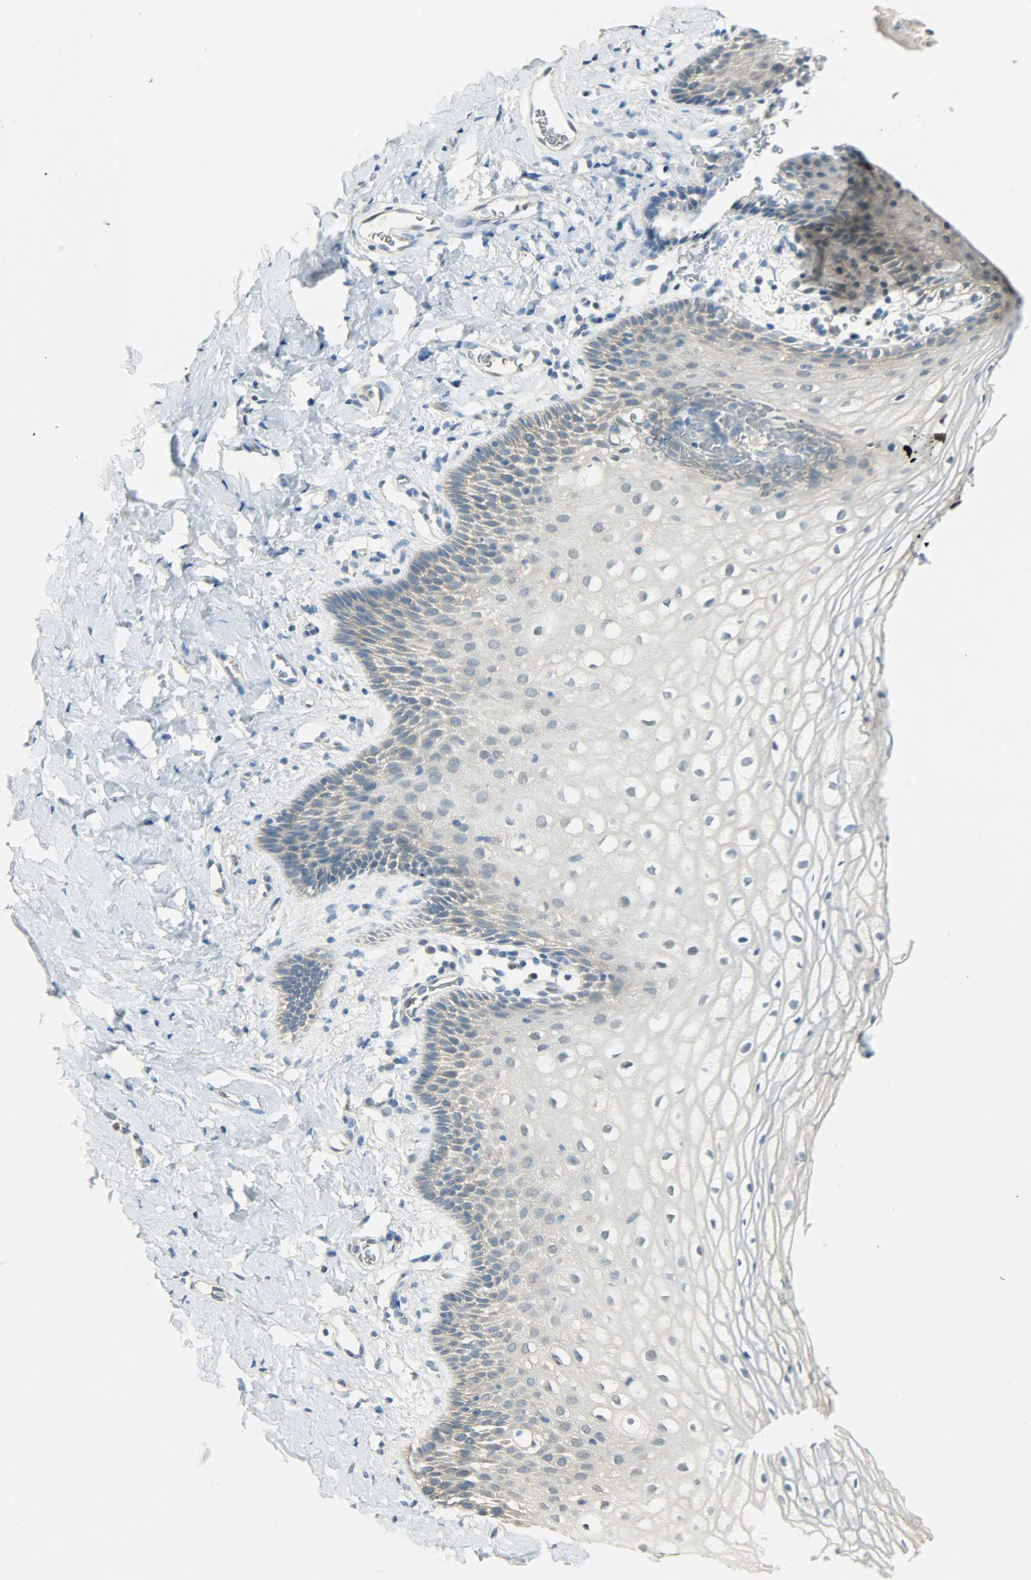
{"staining": {"intensity": "negative", "quantity": "none", "location": "none"}, "tissue": "vagina", "cell_type": "Squamous epithelial cells", "image_type": "normal", "snomed": [{"axis": "morphology", "description": "Normal tissue, NOS"}, {"axis": "topography", "description": "Vagina"}], "caption": "IHC histopathology image of unremarkable human vagina stained for a protein (brown), which shows no positivity in squamous epithelial cells.", "gene": "PRMT5", "patient": {"sex": "female", "age": 55}}